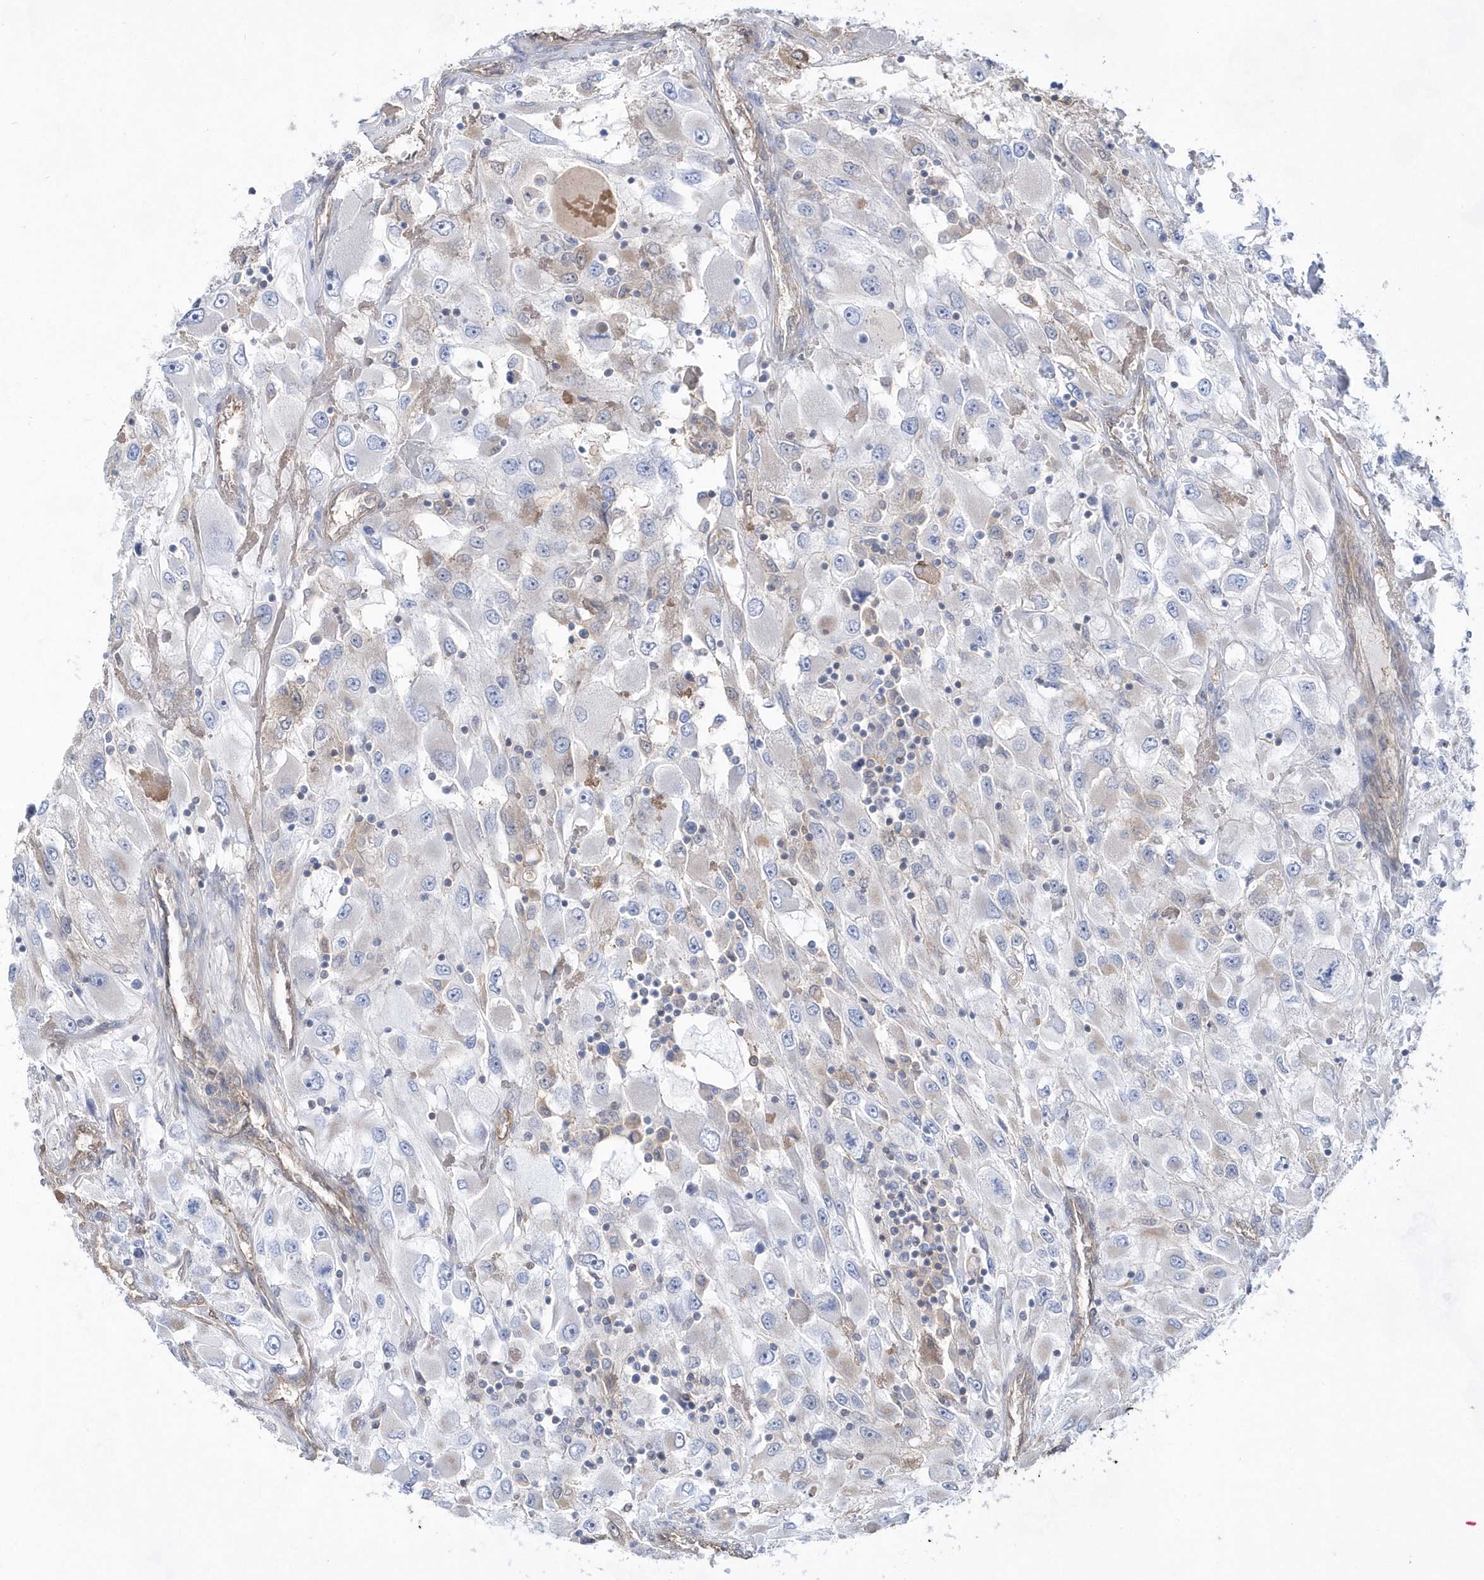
{"staining": {"intensity": "weak", "quantity": "<25%", "location": "cytoplasmic/membranous"}, "tissue": "renal cancer", "cell_type": "Tumor cells", "image_type": "cancer", "snomed": [{"axis": "morphology", "description": "Adenocarcinoma, NOS"}, {"axis": "topography", "description": "Kidney"}], "caption": "An image of human renal cancer is negative for staining in tumor cells.", "gene": "BDH2", "patient": {"sex": "female", "age": 52}}